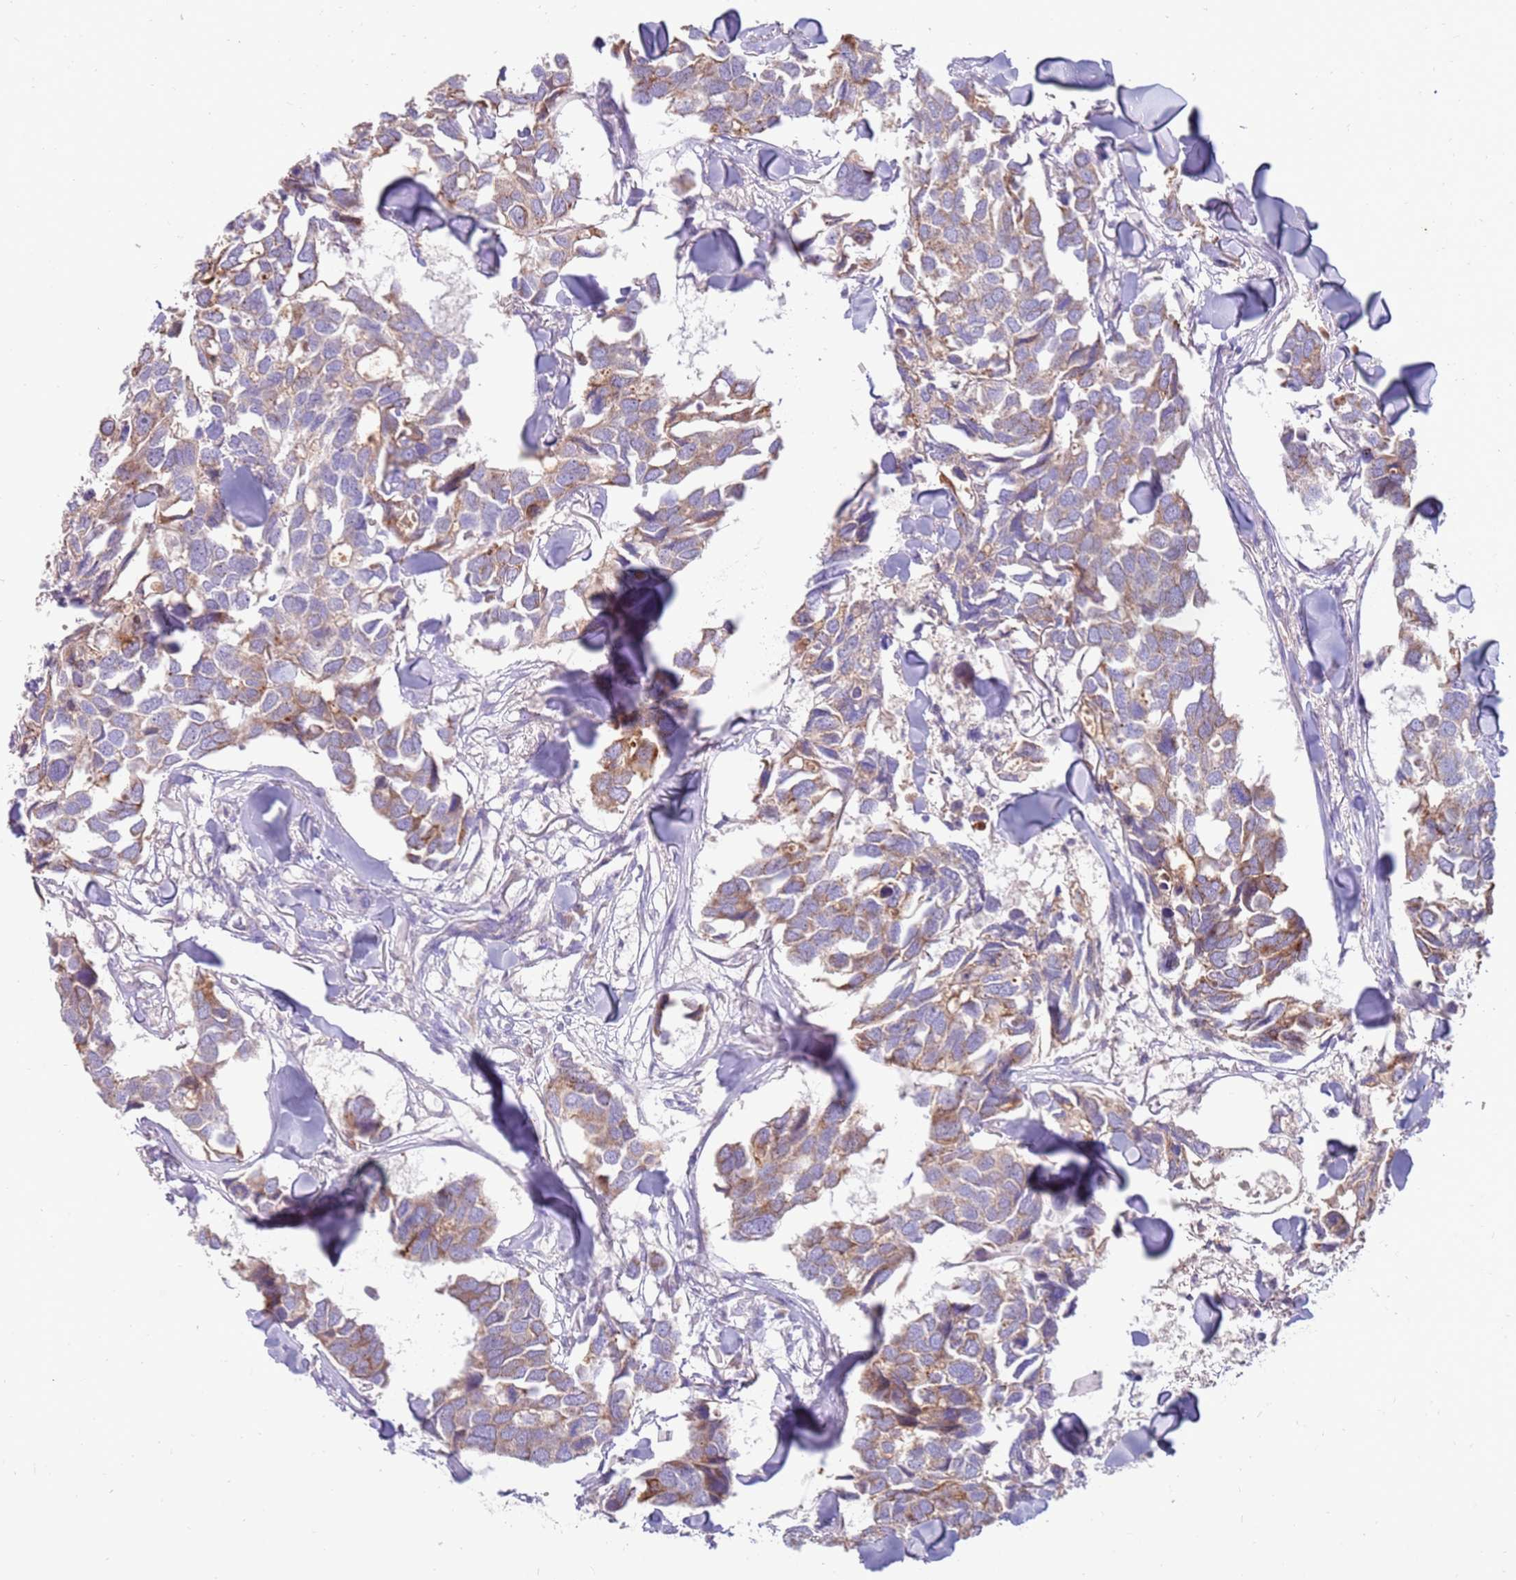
{"staining": {"intensity": "moderate", "quantity": "<25%", "location": "cytoplasmic/membranous"}, "tissue": "breast cancer", "cell_type": "Tumor cells", "image_type": "cancer", "snomed": [{"axis": "morphology", "description": "Duct carcinoma"}, {"axis": "topography", "description": "Breast"}], "caption": "Immunohistochemistry (IHC) image of neoplastic tissue: human breast intraductal carcinoma stained using immunohistochemistry (IHC) displays low levels of moderate protein expression localized specifically in the cytoplasmic/membranous of tumor cells, appearing as a cytoplasmic/membranous brown color.", "gene": "SLC44A4", "patient": {"sex": "female", "age": 83}}